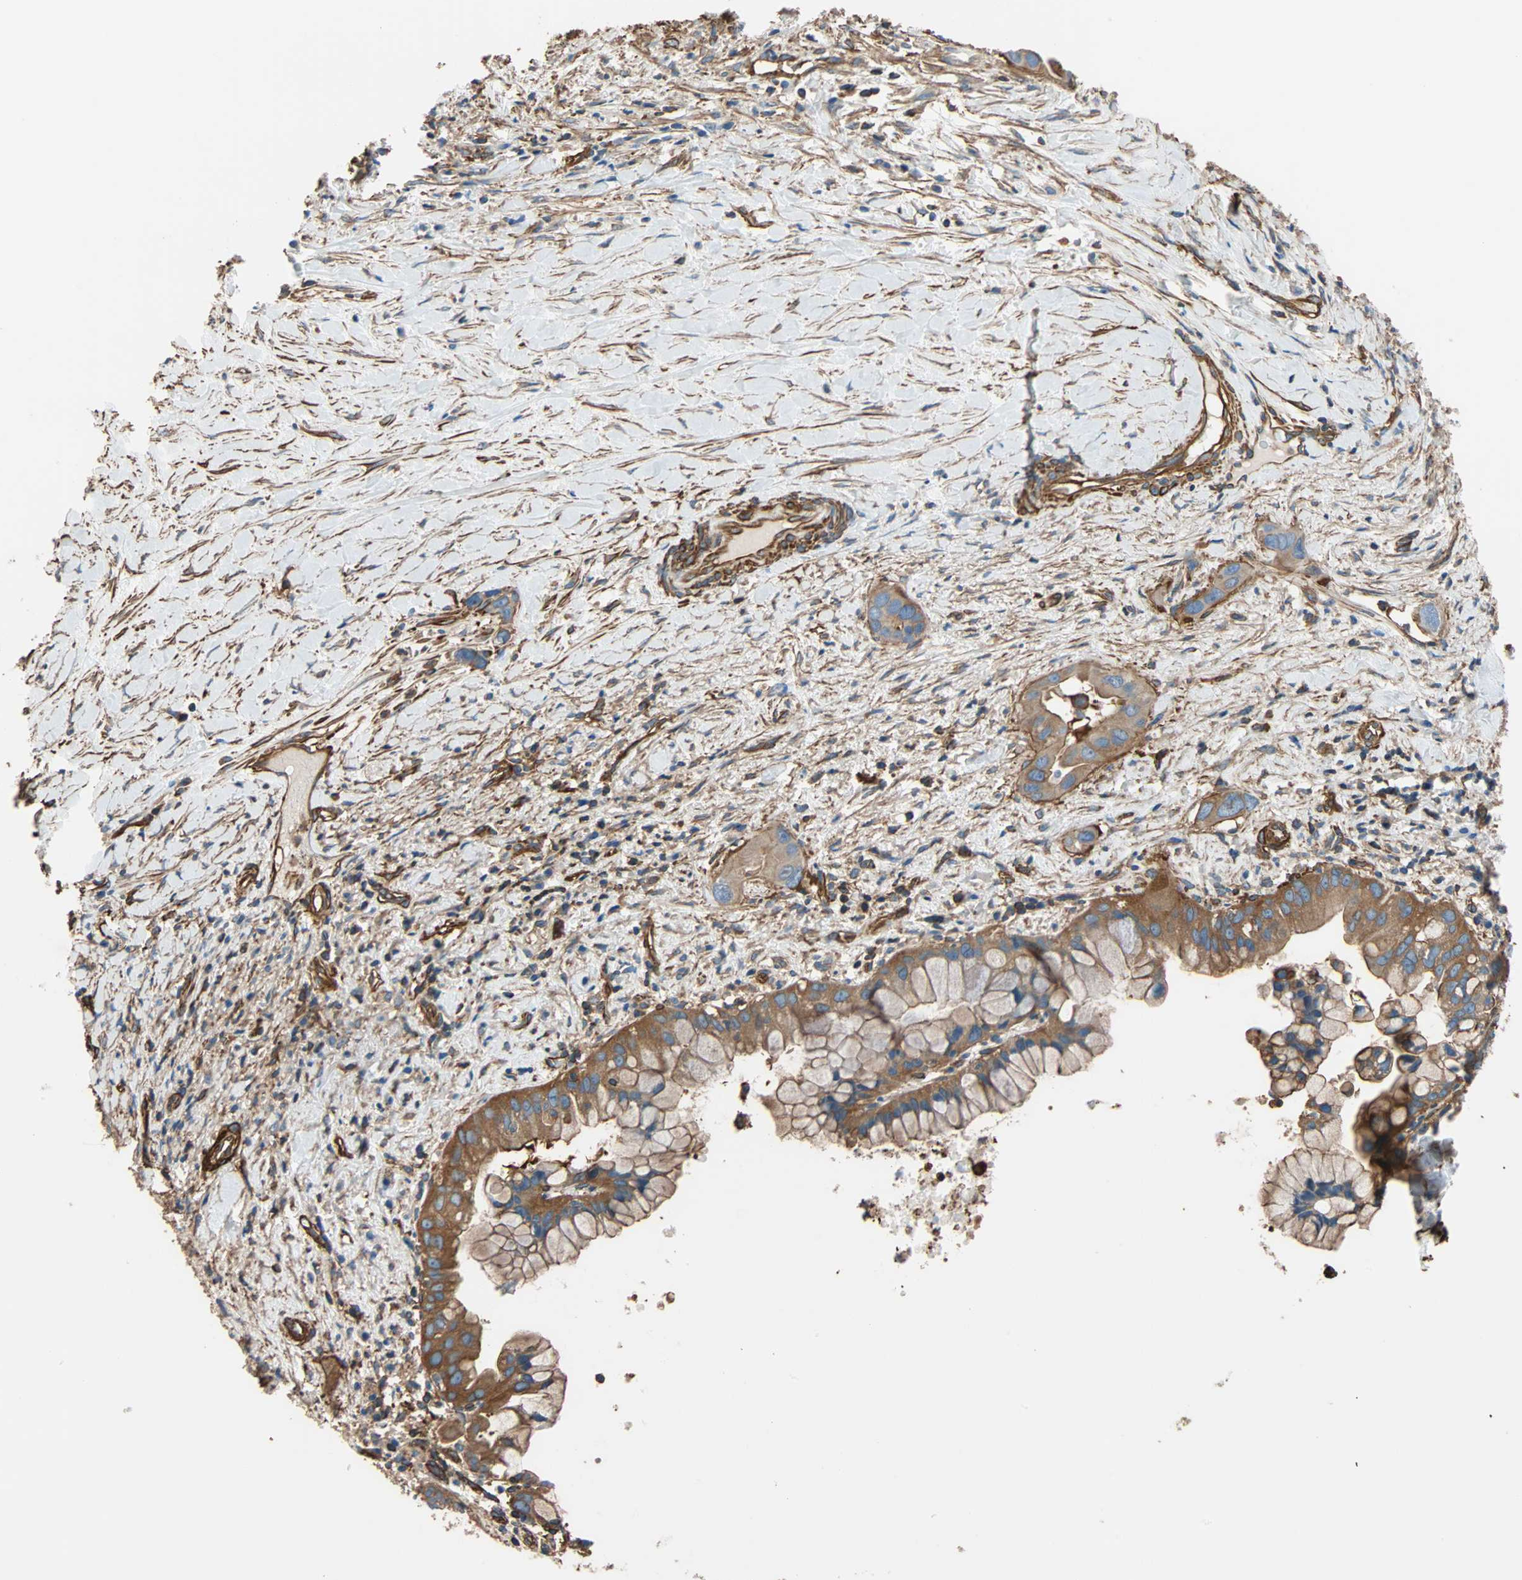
{"staining": {"intensity": "moderate", "quantity": ">75%", "location": "cytoplasmic/membranous"}, "tissue": "liver cancer", "cell_type": "Tumor cells", "image_type": "cancer", "snomed": [{"axis": "morphology", "description": "Cholangiocarcinoma"}, {"axis": "topography", "description": "Liver"}], "caption": "This is a micrograph of immunohistochemistry (IHC) staining of liver cholangiocarcinoma, which shows moderate staining in the cytoplasmic/membranous of tumor cells.", "gene": "GALNT10", "patient": {"sex": "female", "age": 65}}